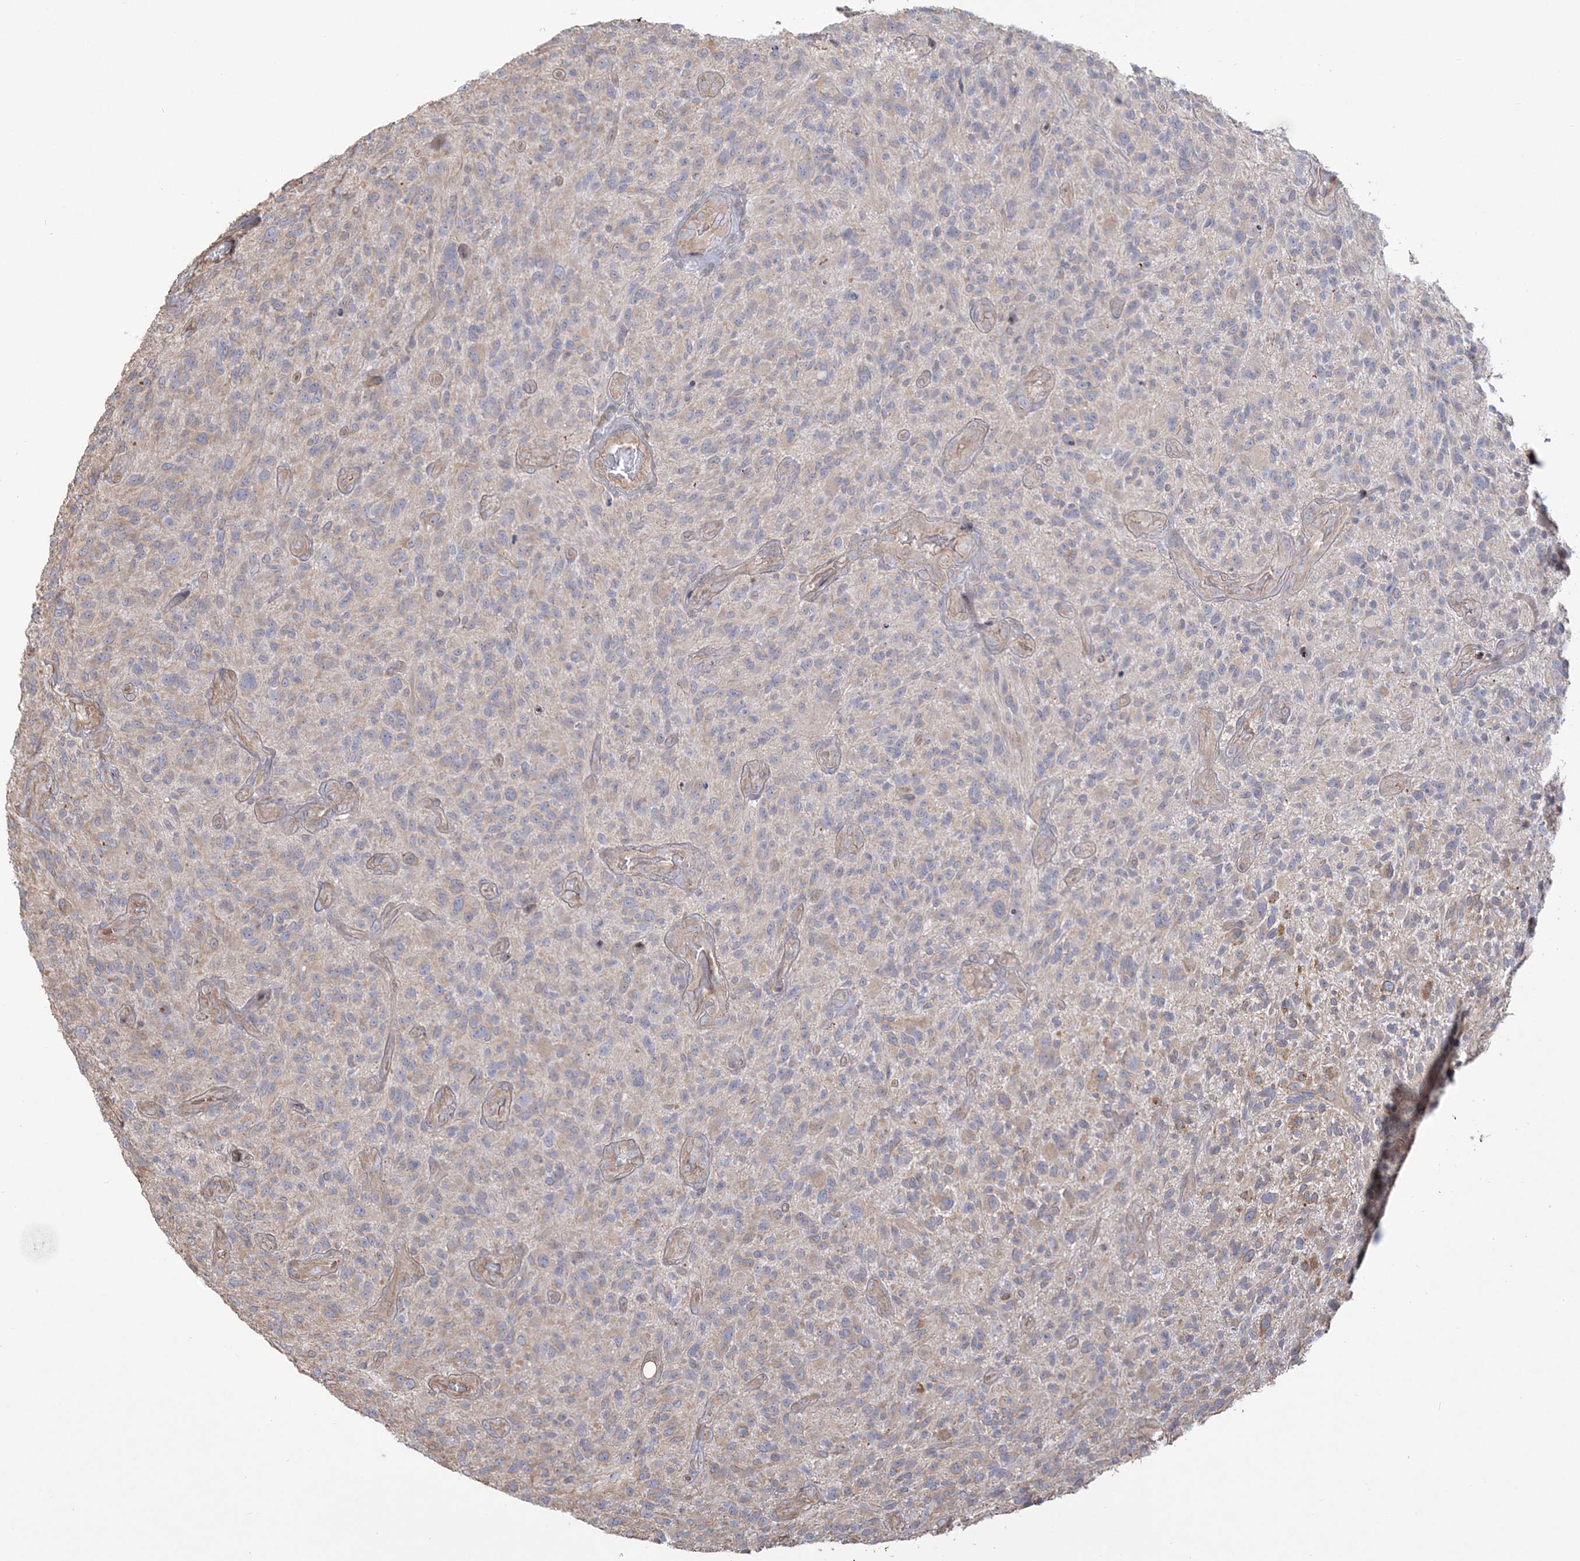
{"staining": {"intensity": "negative", "quantity": "none", "location": "none"}, "tissue": "glioma", "cell_type": "Tumor cells", "image_type": "cancer", "snomed": [{"axis": "morphology", "description": "Glioma, malignant, High grade"}, {"axis": "topography", "description": "Brain"}], "caption": "A high-resolution micrograph shows immunohistochemistry (IHC) staining of malignant high-grade glioma, which exhibits no significant expression in tumor cells.", "gene": "ZNF821", "patient": {"sex": "male", "age": 47}}